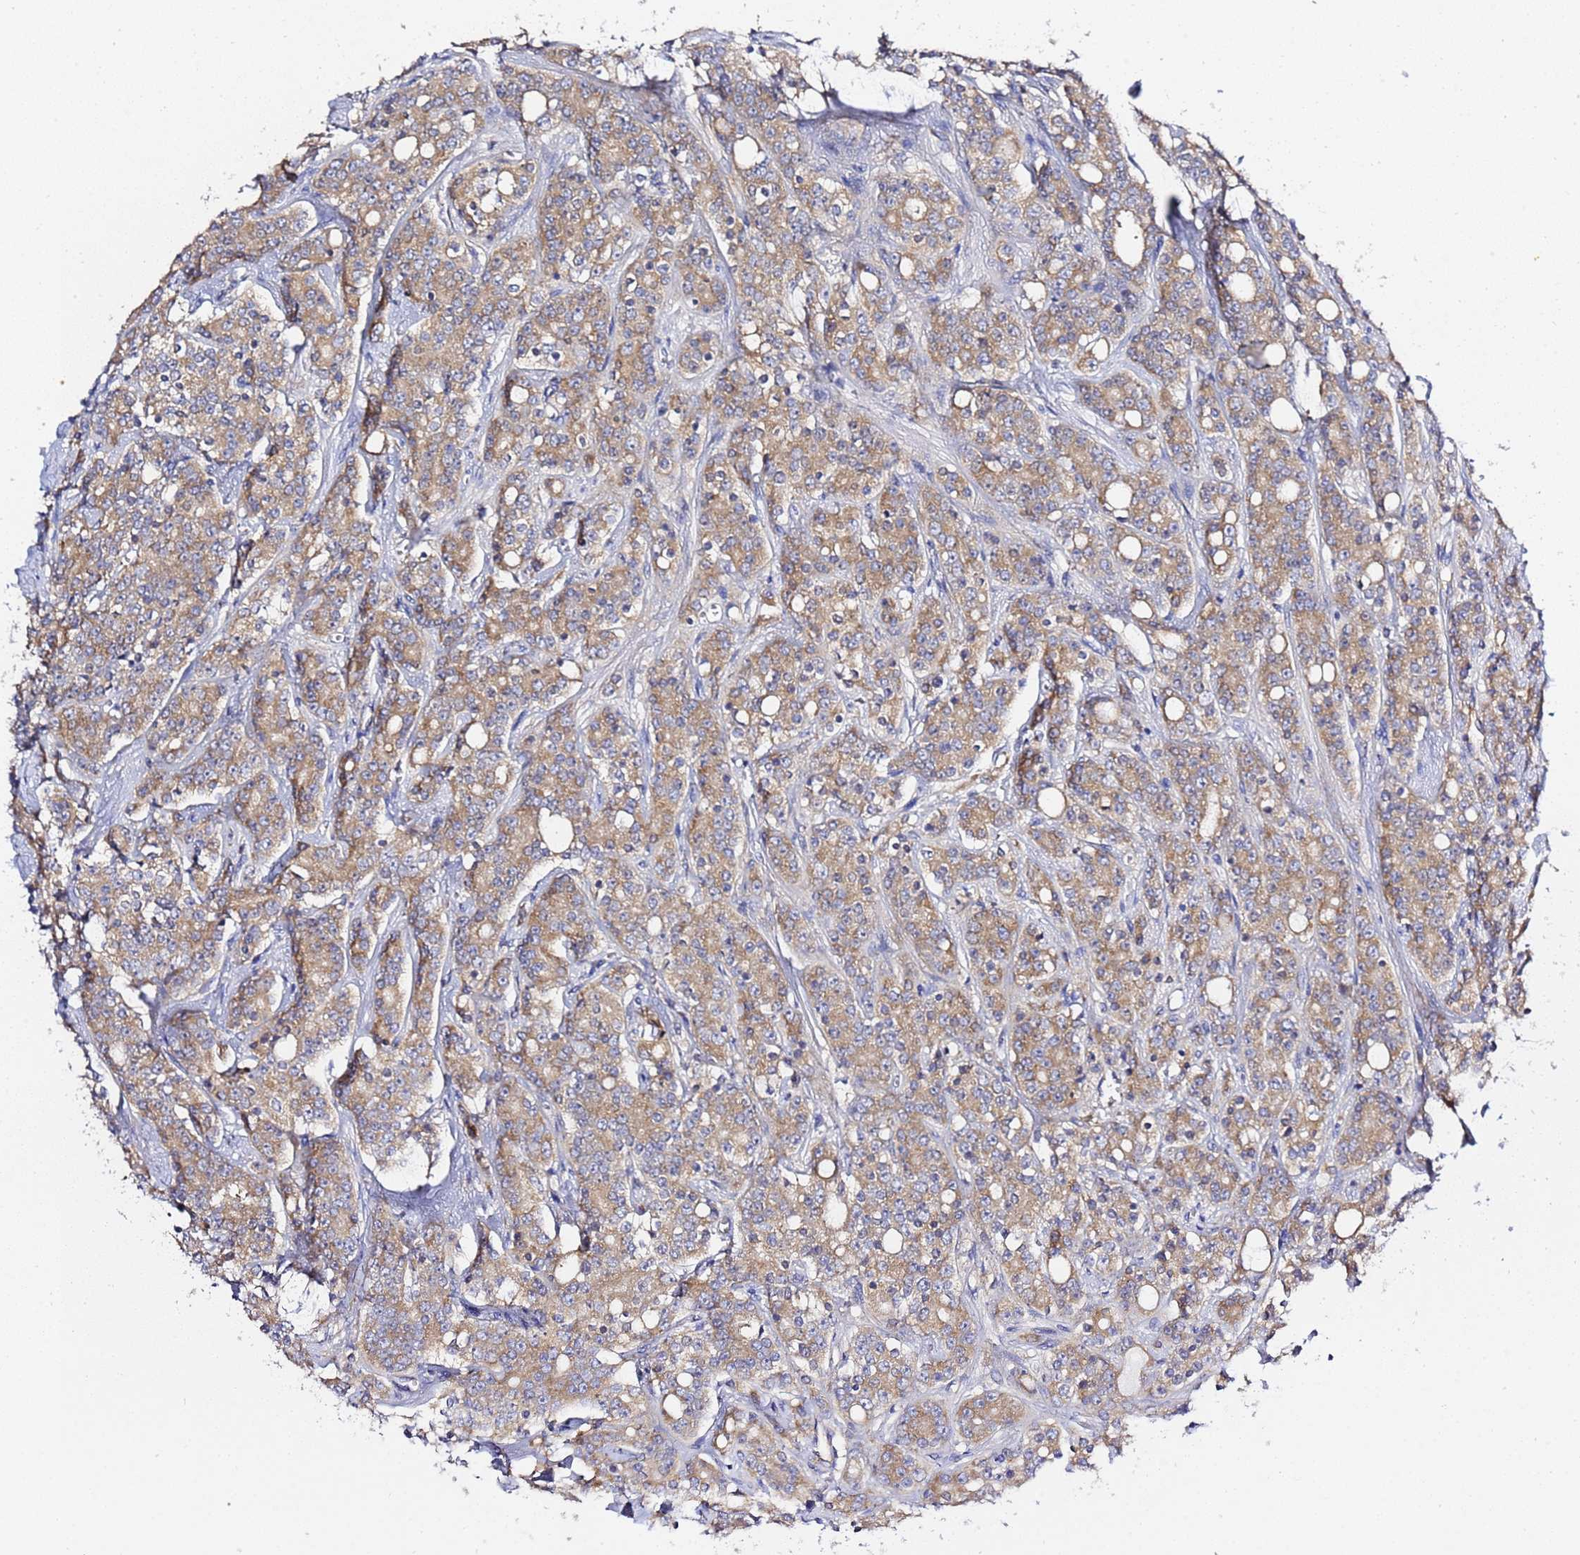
{"staining": {"intensity": "moderate", "quantity": ">75%", "location": "cytoplasmic/membranous"}, "tissue": "prostate cancer", "cell_type": "Tumor cells", "image_type": "cancer", "snomed": [{"axis": "morphology", "description": "Adenocarcinoma, High grade"}, {"axis": "topography", "description": "Prostate"}], "caption": "Tumor cells display medium levels of moderate cytoplasmic/membranous positivity in about >75% of cells in prostate cancer (high-grade adenocarcinoma). The protein is stained brown, and the nuclei are stained in blue (DAB IHC with brightfield microscopy, high magnification).", "gene": "ANAPC1", "patient": {"sex": "male", "age": 62}}